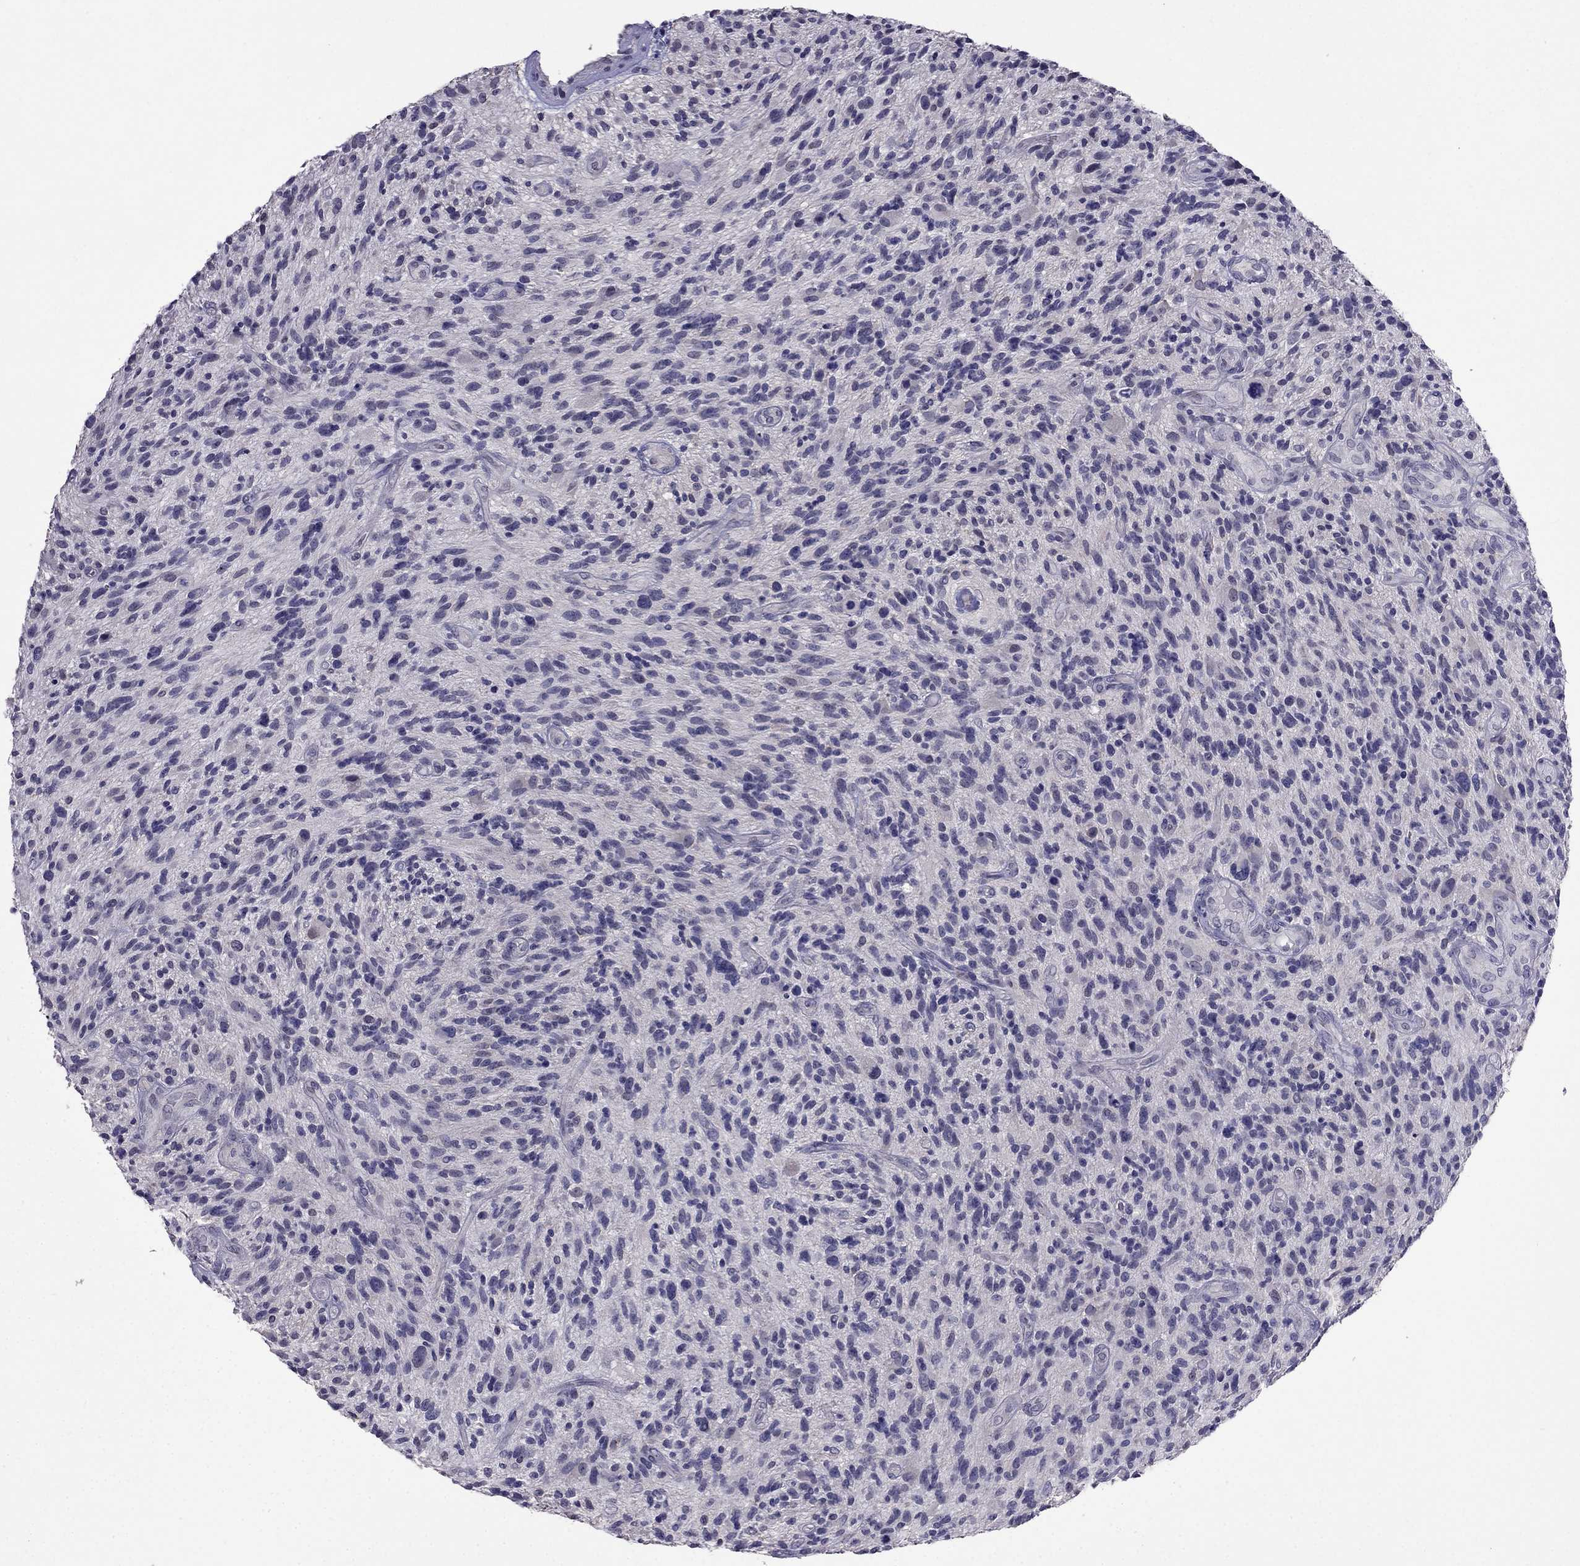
{"staining": {"intensity": "negative", "quantity": "none", "location": "none"}, "tissue": "glioma", "cell_type": "Tumor cells", "image_type": "cancer", "snomed": [{"axis": "morphology", "description": "Glioma, malignant, High grade"}, {"axis": "topography", "description": "Brain"}], "caption": "Immunohistochemistry image of neoplastic tissue: human high-grade glioma (malignant) stained with DAB displays no significant protein expression in tumor cells. The staining is performed using DAB (3,3'-diaminobenzidine) brown chromogen with nuclei counter-stained in using hematoxylin.", "gene": "AQP9", "patient": {"sex": "male", "age": 47}}